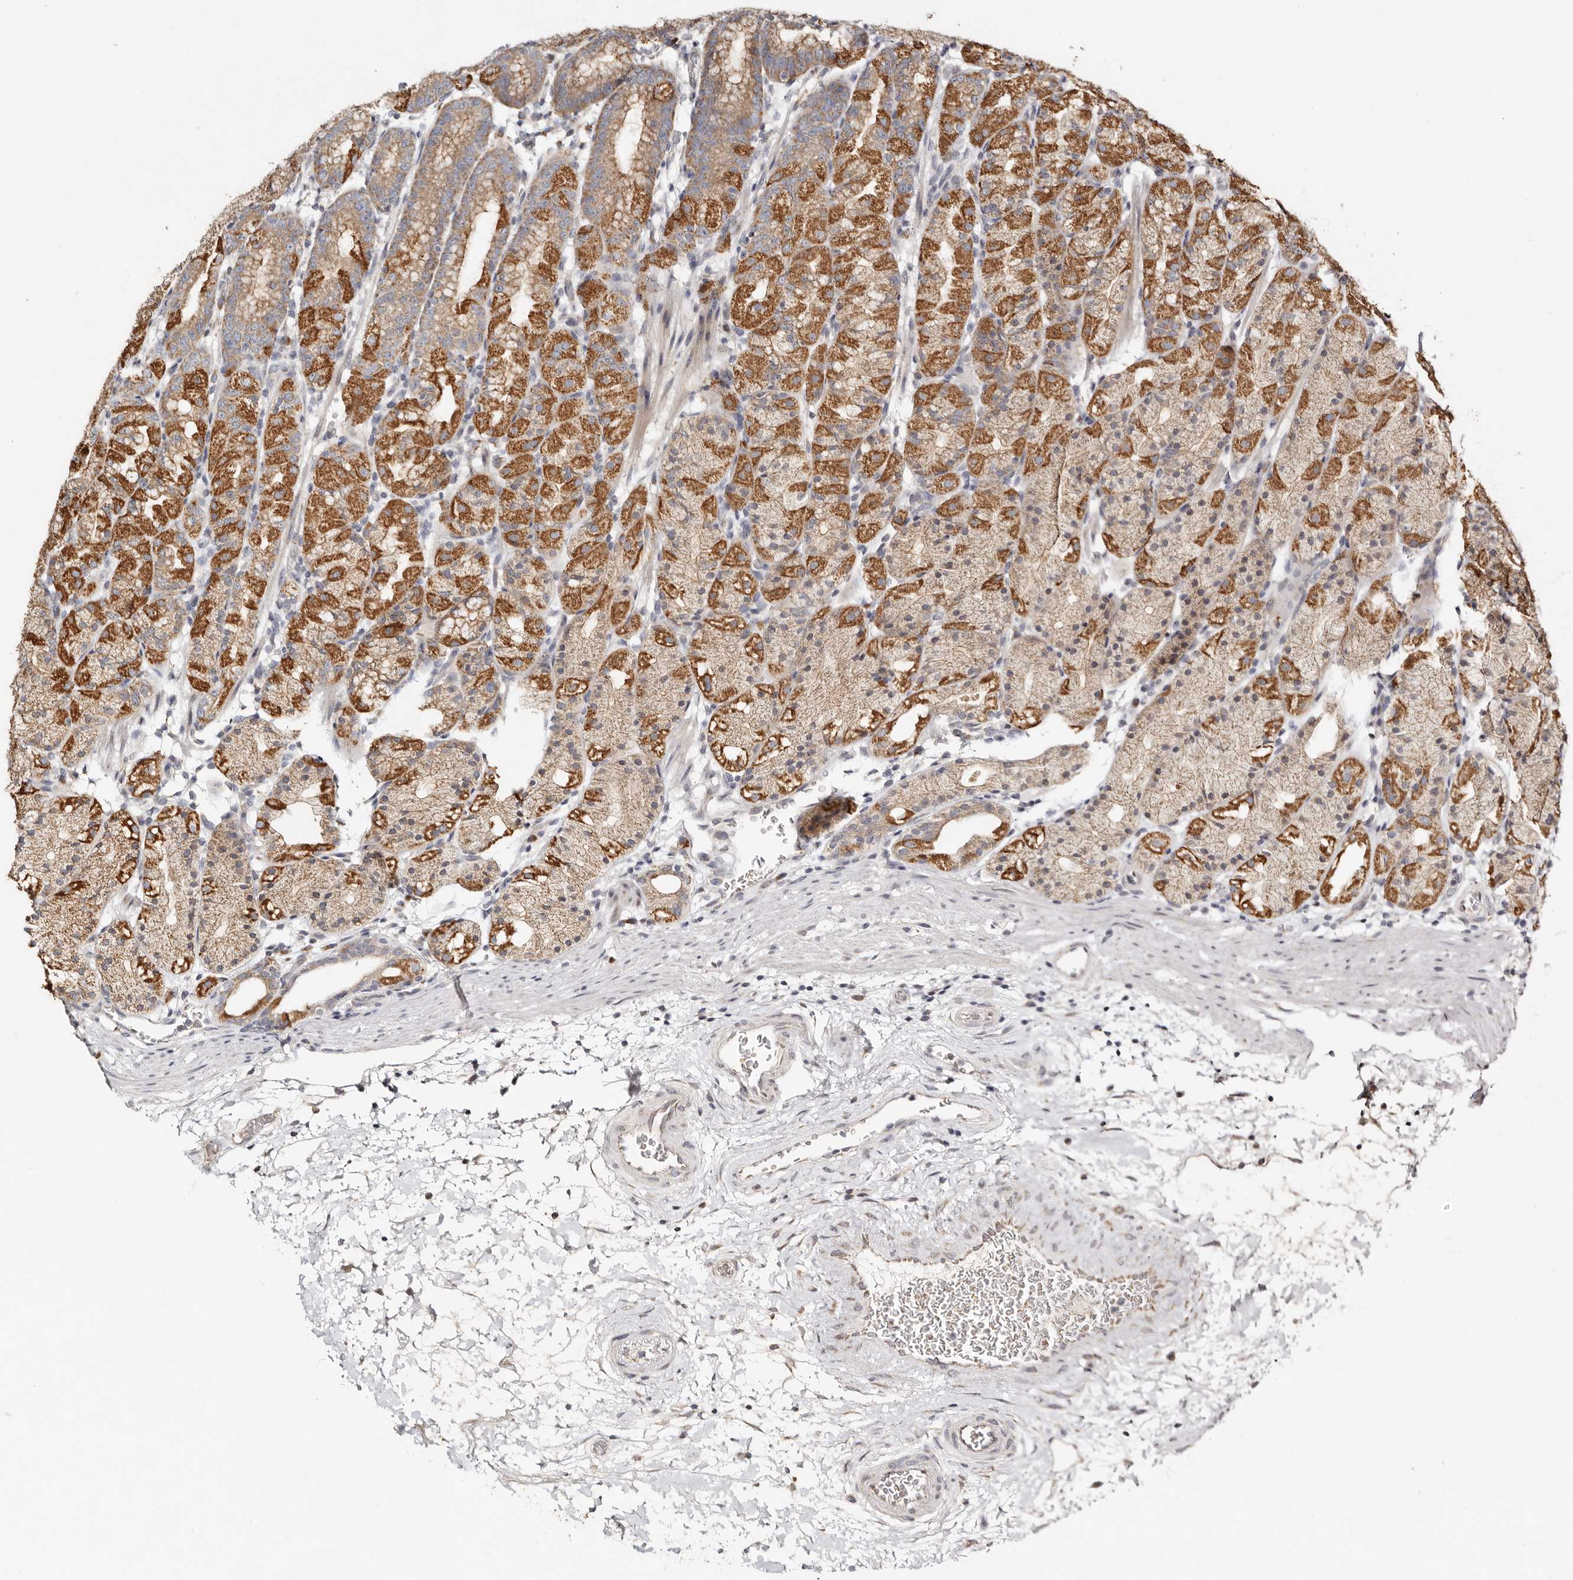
{"staining": {"intensity": "moderate", "quantity": "25%-75%", "location": "cytoplasmic/membranous"}, "tissue": "stomach", "cell_type": "Glandular cells", "image_type": "normal", "snomed": [{"axis": "morphology", "description": "Normal tissue, NOS"}, {"axis": "topography", "description": "Stomach, upper"}], "caption": "Immunohistochemistry (DAB (3,3'-diaminobenzidine)) staining of unremarkable human stomach displays moderate cytoplasmic/membranous protein staining in approximately 25%-75% of glandular cells. Using DAB (brown) and hematoxylin (blue) stains, captured at high magnification using brightfield microscopy.", "gene": "KDF1", "patient": {"sex": "male", "age": 48}}